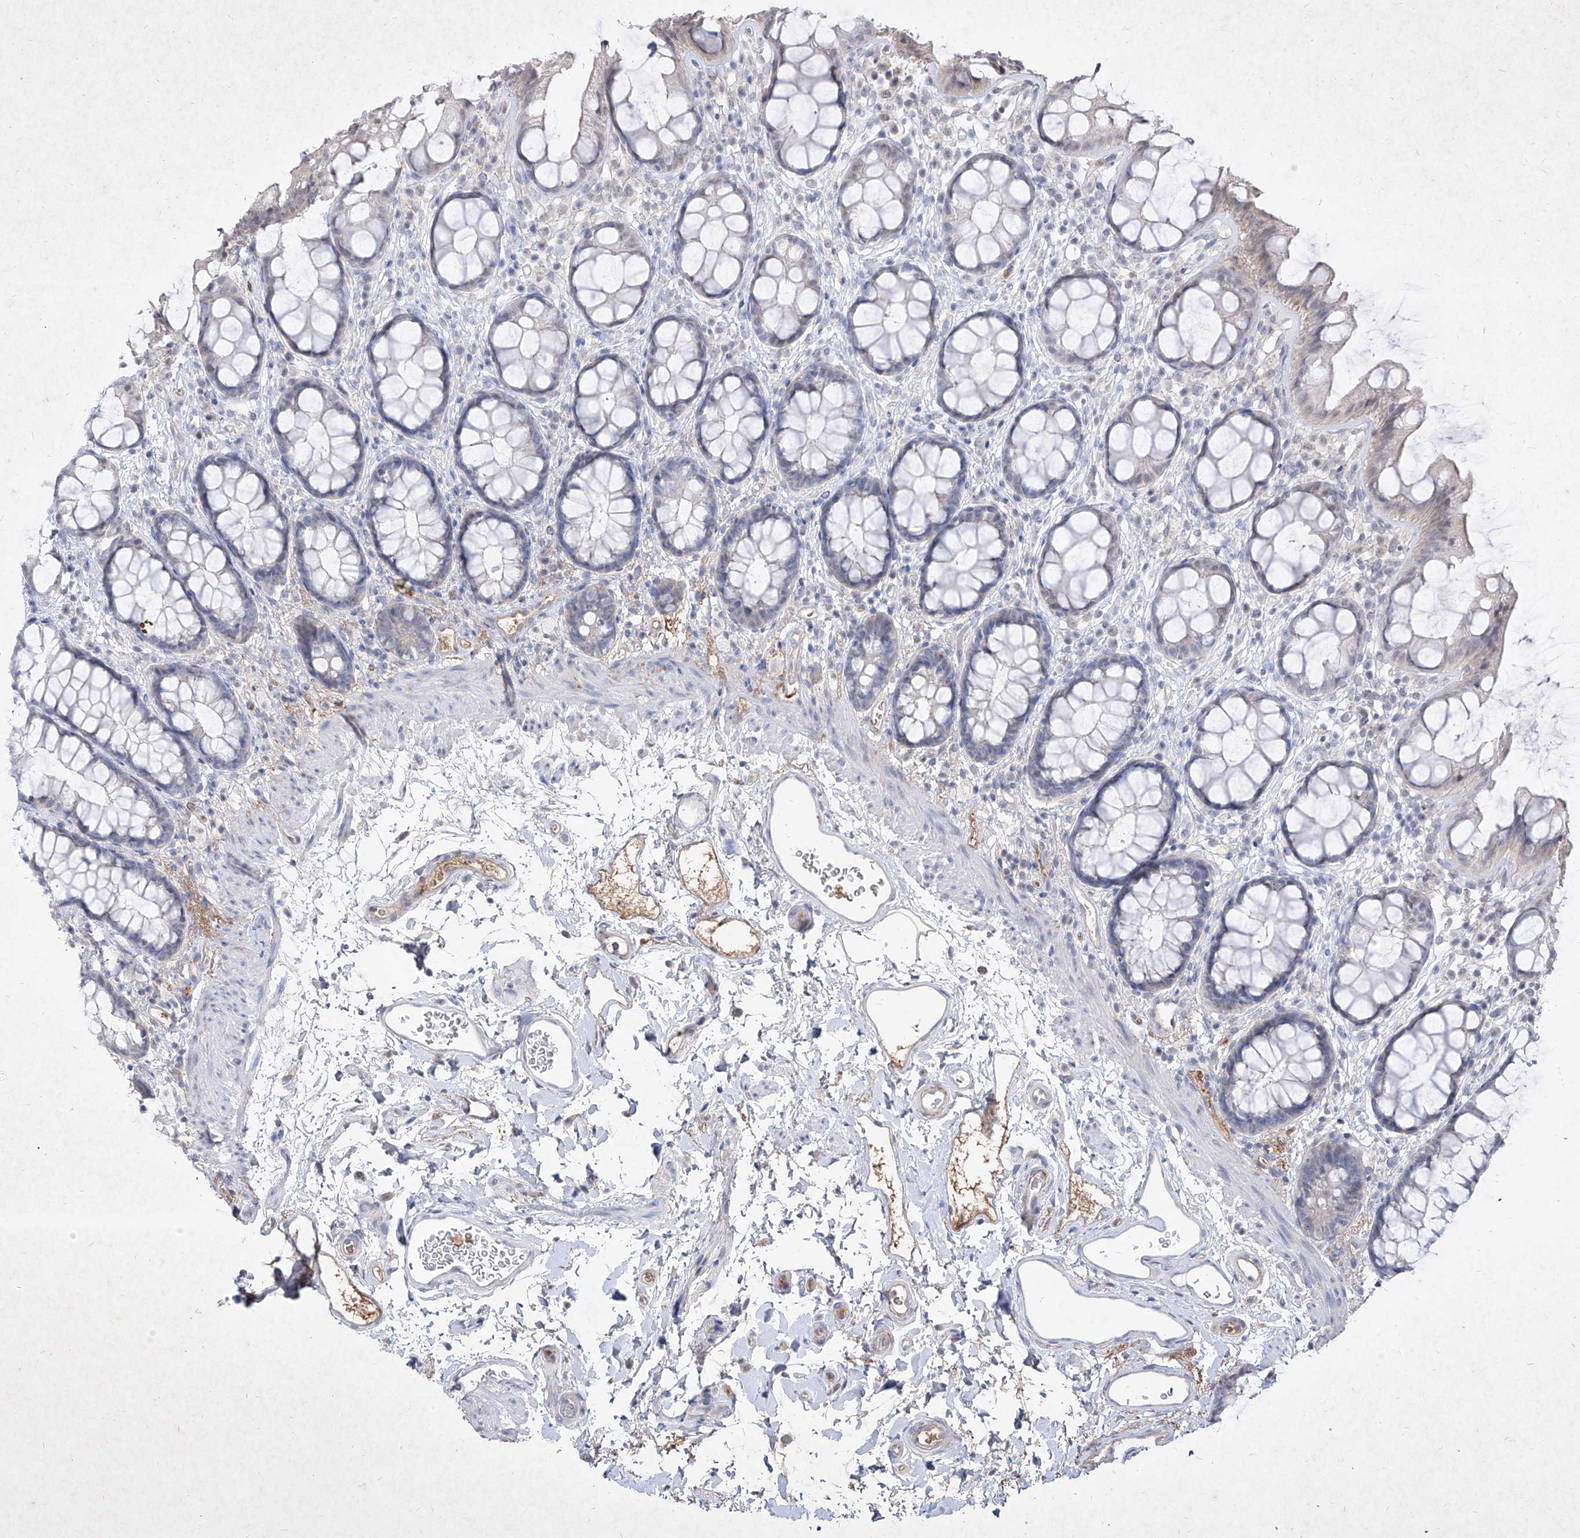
{"staining": {"intensity": "negative", "quantity": "none", "location": "none"}, "tissue": "rectum", "cell_type": "Glandular cells", "image_type": "normal", "snomed": [{"axis": "morphology", "description": "Normal tissue, NOS"}, {"axis": "topography", "description": "Rectum"}], "caption": "The micrograph shows no staining of glandular cells in unremarkable rectum. (Stains: DAB immunohistochemistry (IHC) with hematoxylin counter stain, Microscopy: brightfield microscopy at high magnification).", "gene": "C4A", "patient": {"sex": "female", "age": 65}}